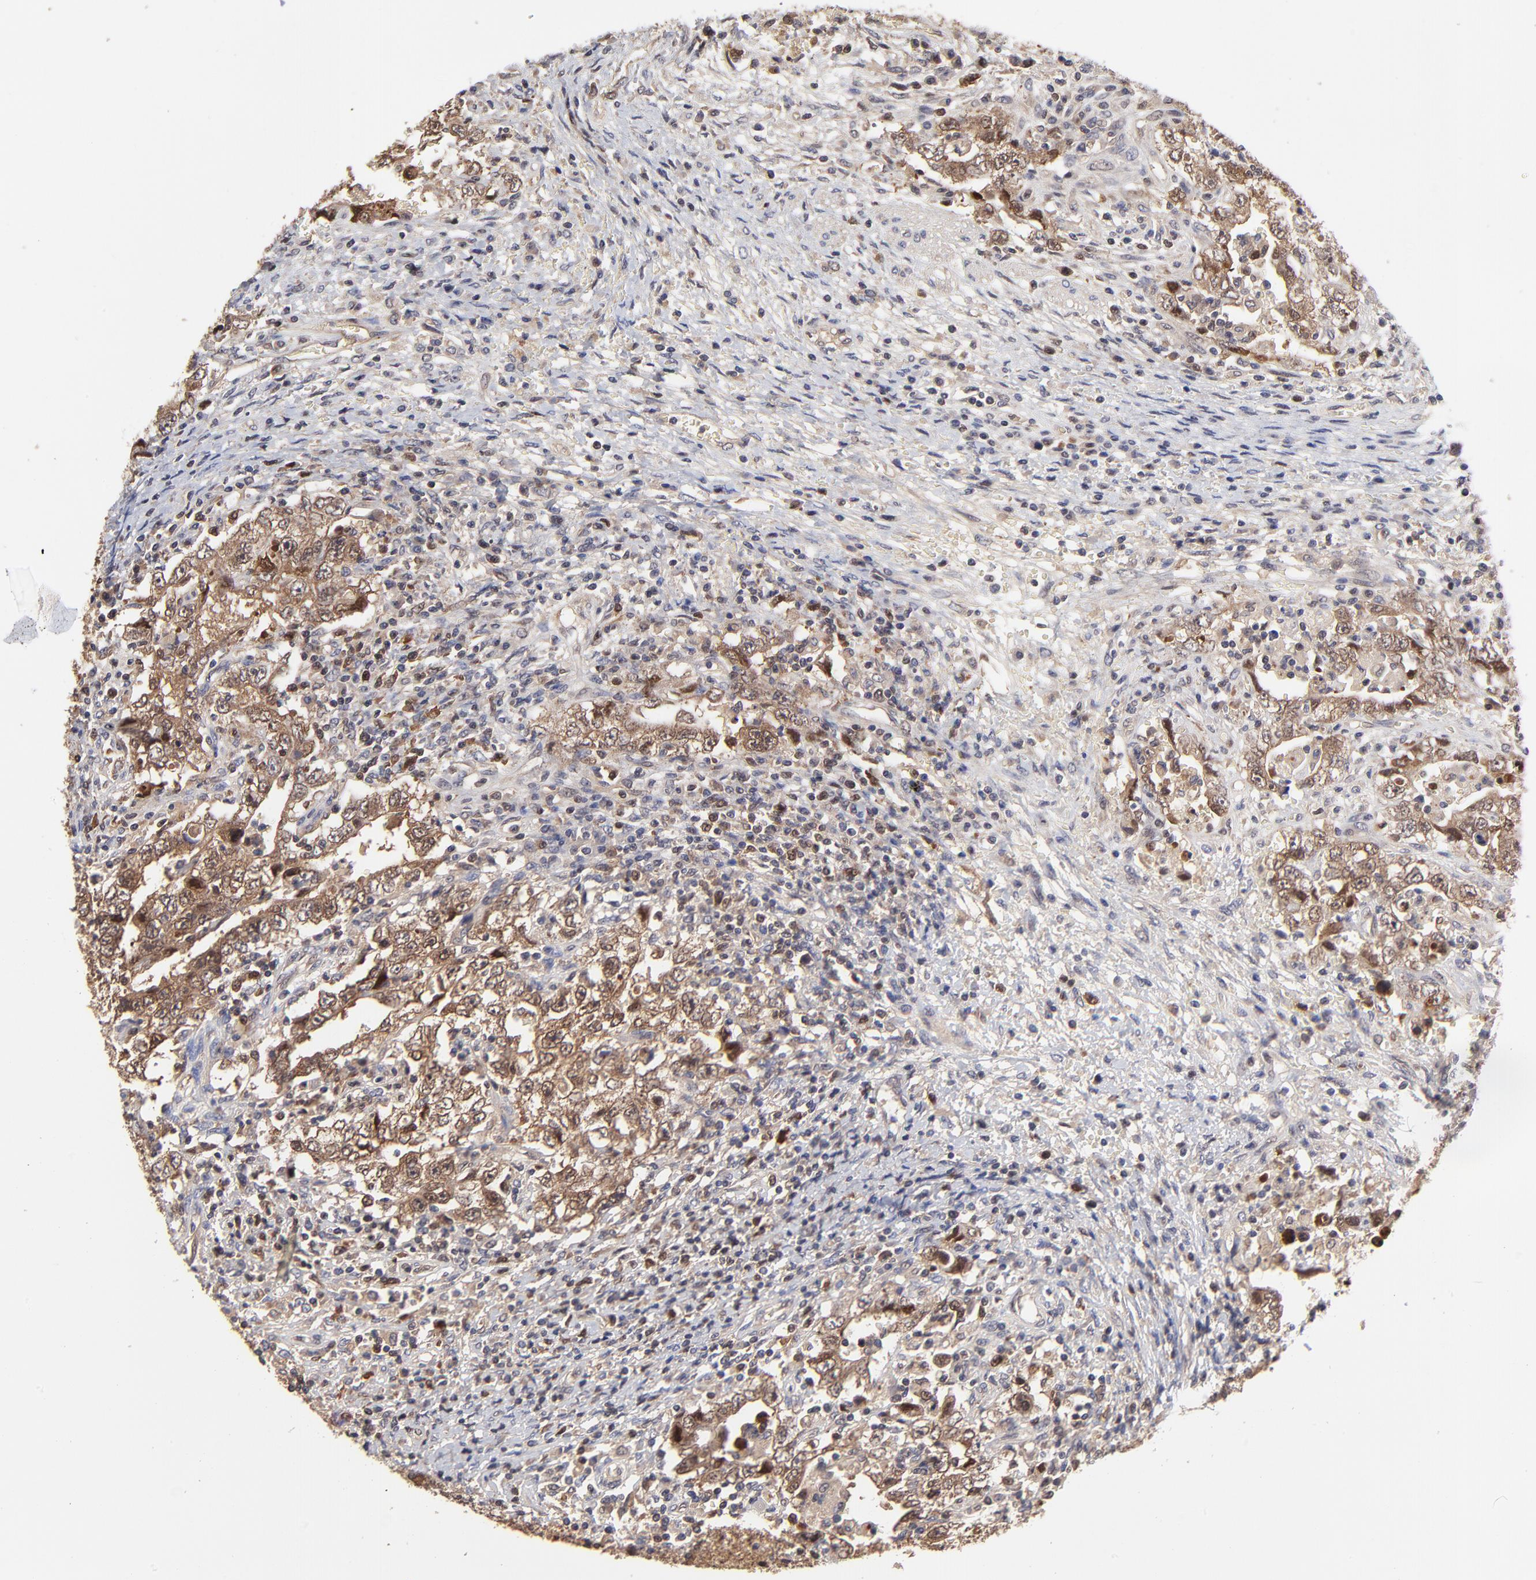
{"staining": {"intensity": "moderate", "quantity": "25%-75%", "location": "cytoplasmic/membranous,nuclear"}, "tissue": "testis cancer", "cell_type": "Tumor cells", "image_type": "cancer", "snomed": [{"axis": "morphology", "description": "Carcinoma, Embryonal, NOS"}, {"axis": "topography", "description": "Testis"}], "caption": "A brown stain shows moderate cytoplasmic/membranous and nuclear staining of a protein in testis cancer tumor cells.", "gene": "DCTPP1", "patient": {"sex": "male", "age": 26}}